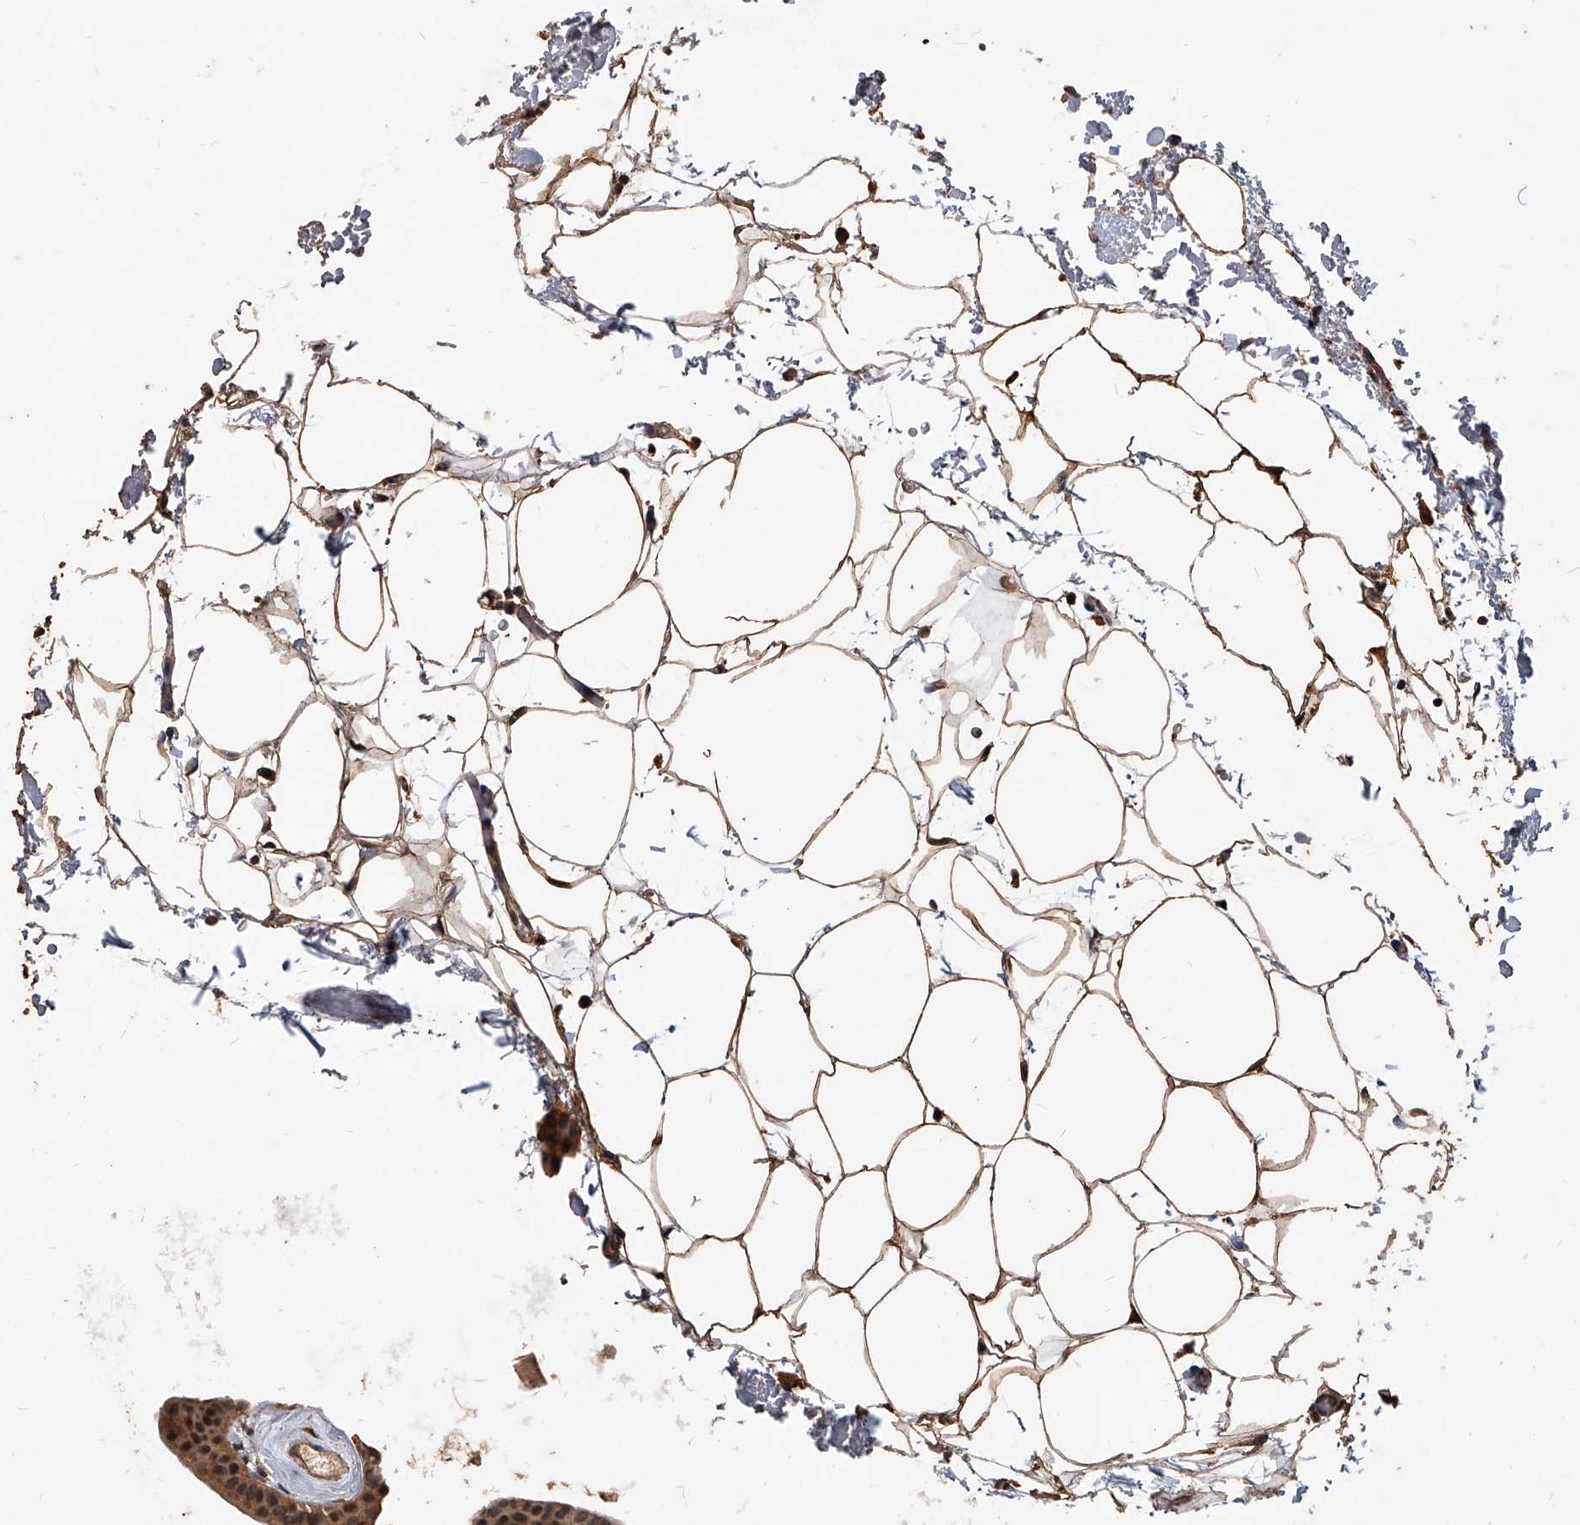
{"staining": {"intensity": "strong", "quantity": ">75%", "location": "cytoplasmic/membranous,nuclear"}, "tissue": "urothelial cancer", "cell_type": "Tumor cells", "image_type": "cancer", "snomed": [{"axis": "morphology", "description": "Urothelial carcinoma, Low grade"}, {"axis": "topography", "description": "Urinary bladder"}], "caption": "Immunohistochemical staining of human low-grade urothelial carcinoma demonstrates high levels of strong cytoplasmic/membranous and nuclear positivity in about >75% of tumor cells.", "gene": "FBXL4", "patient": {"sex": "female", "age": 60}}